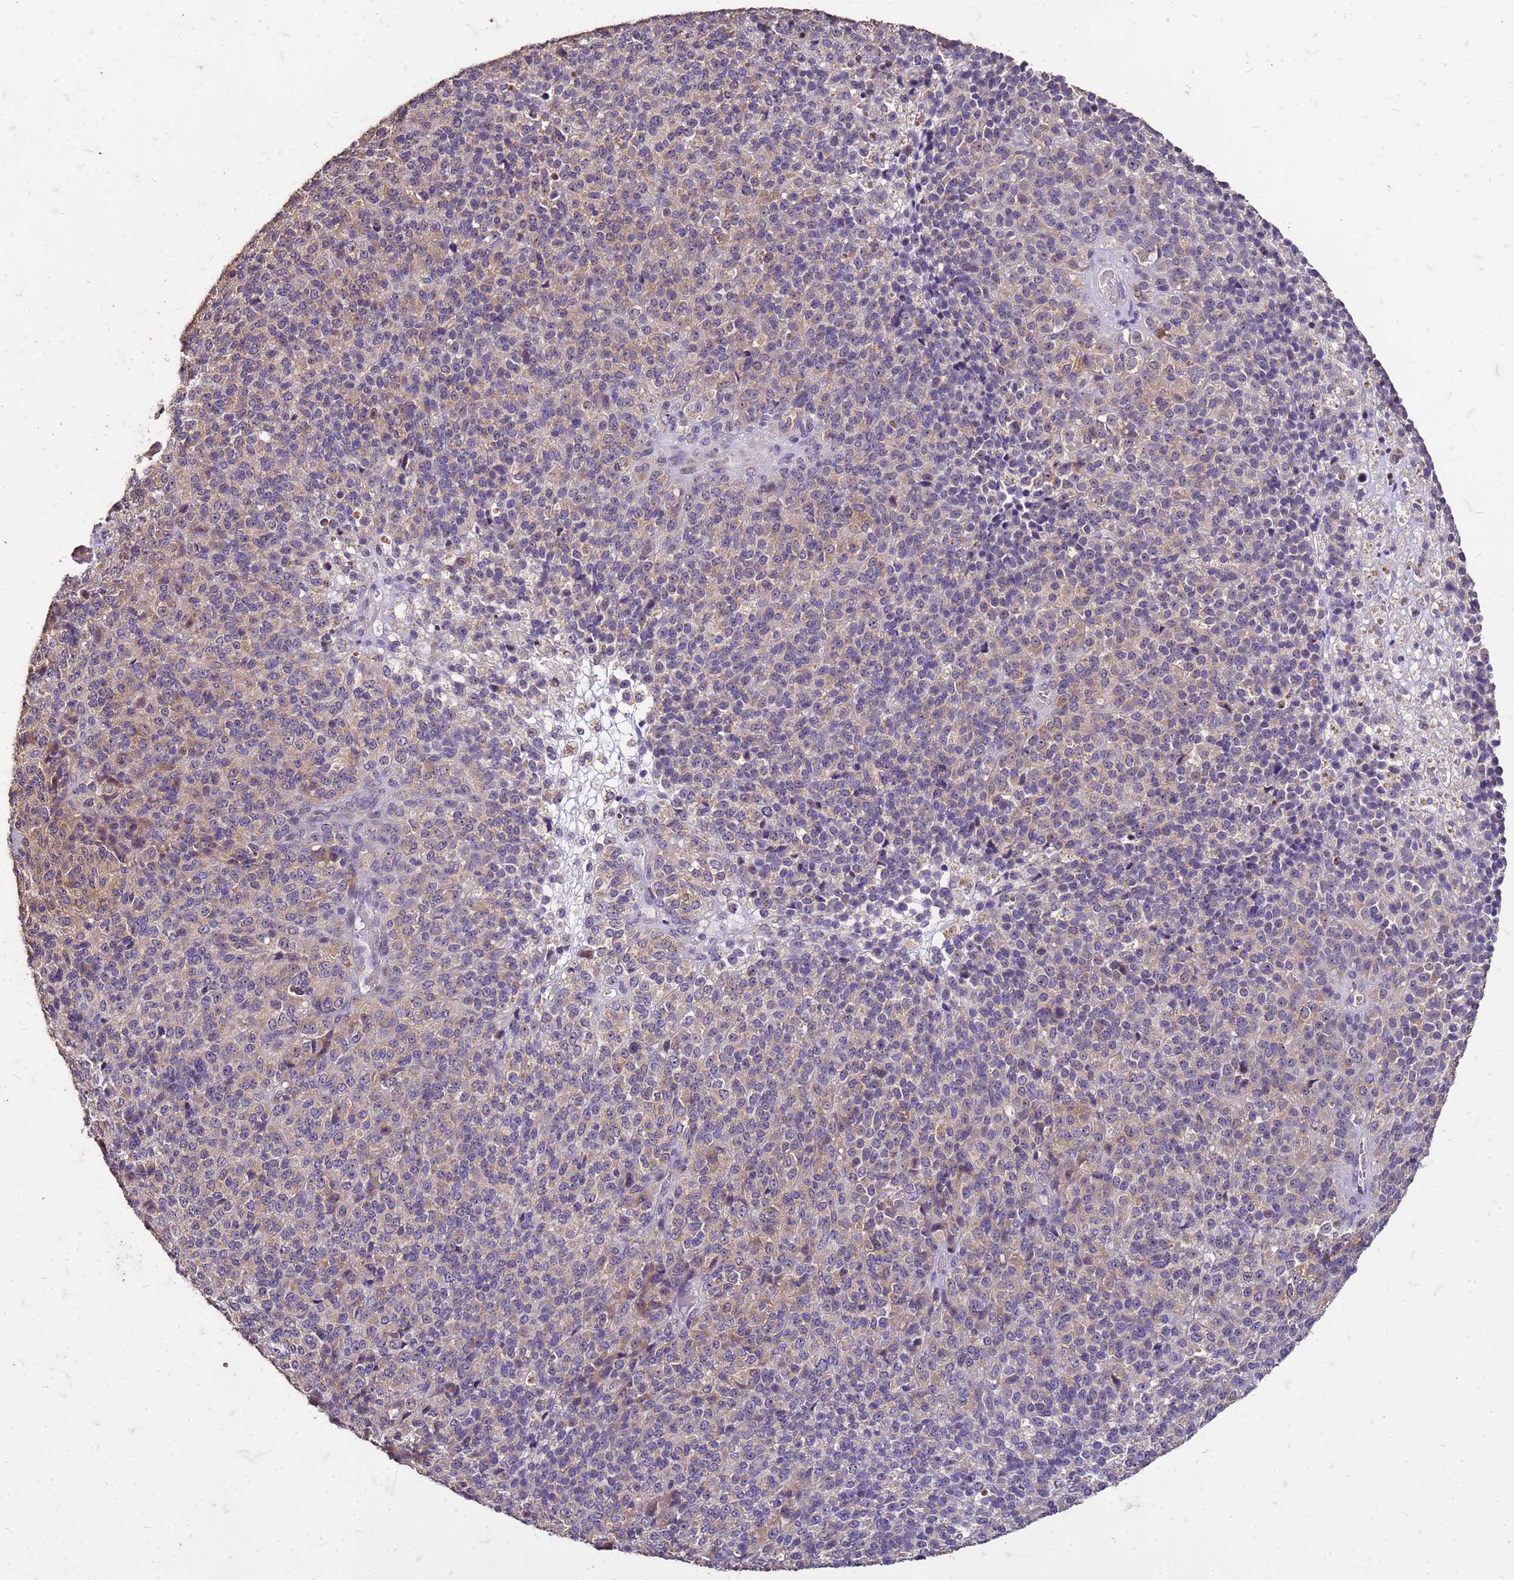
{"staining": {"intensity": "weak", "quantity": "<25%", "location": "cytoplasmic/membranous"}, "tissue": "melanoma", "cell_type": "Tumor cells", "image_type": "cancer", "snomed": [{"axis": "morphology", "description": "Malignant melanoma, Metastatic site"}, {"axis": "topography", "description": "Brain"}], "caption": "High power microscopy photomicrograph of an immunohistochemistry histopathology image of melanoma, revealing no significant positivity in tumor cells.", "gene": "FAM184B", "patient": {"sex": "female", "age": 56}}